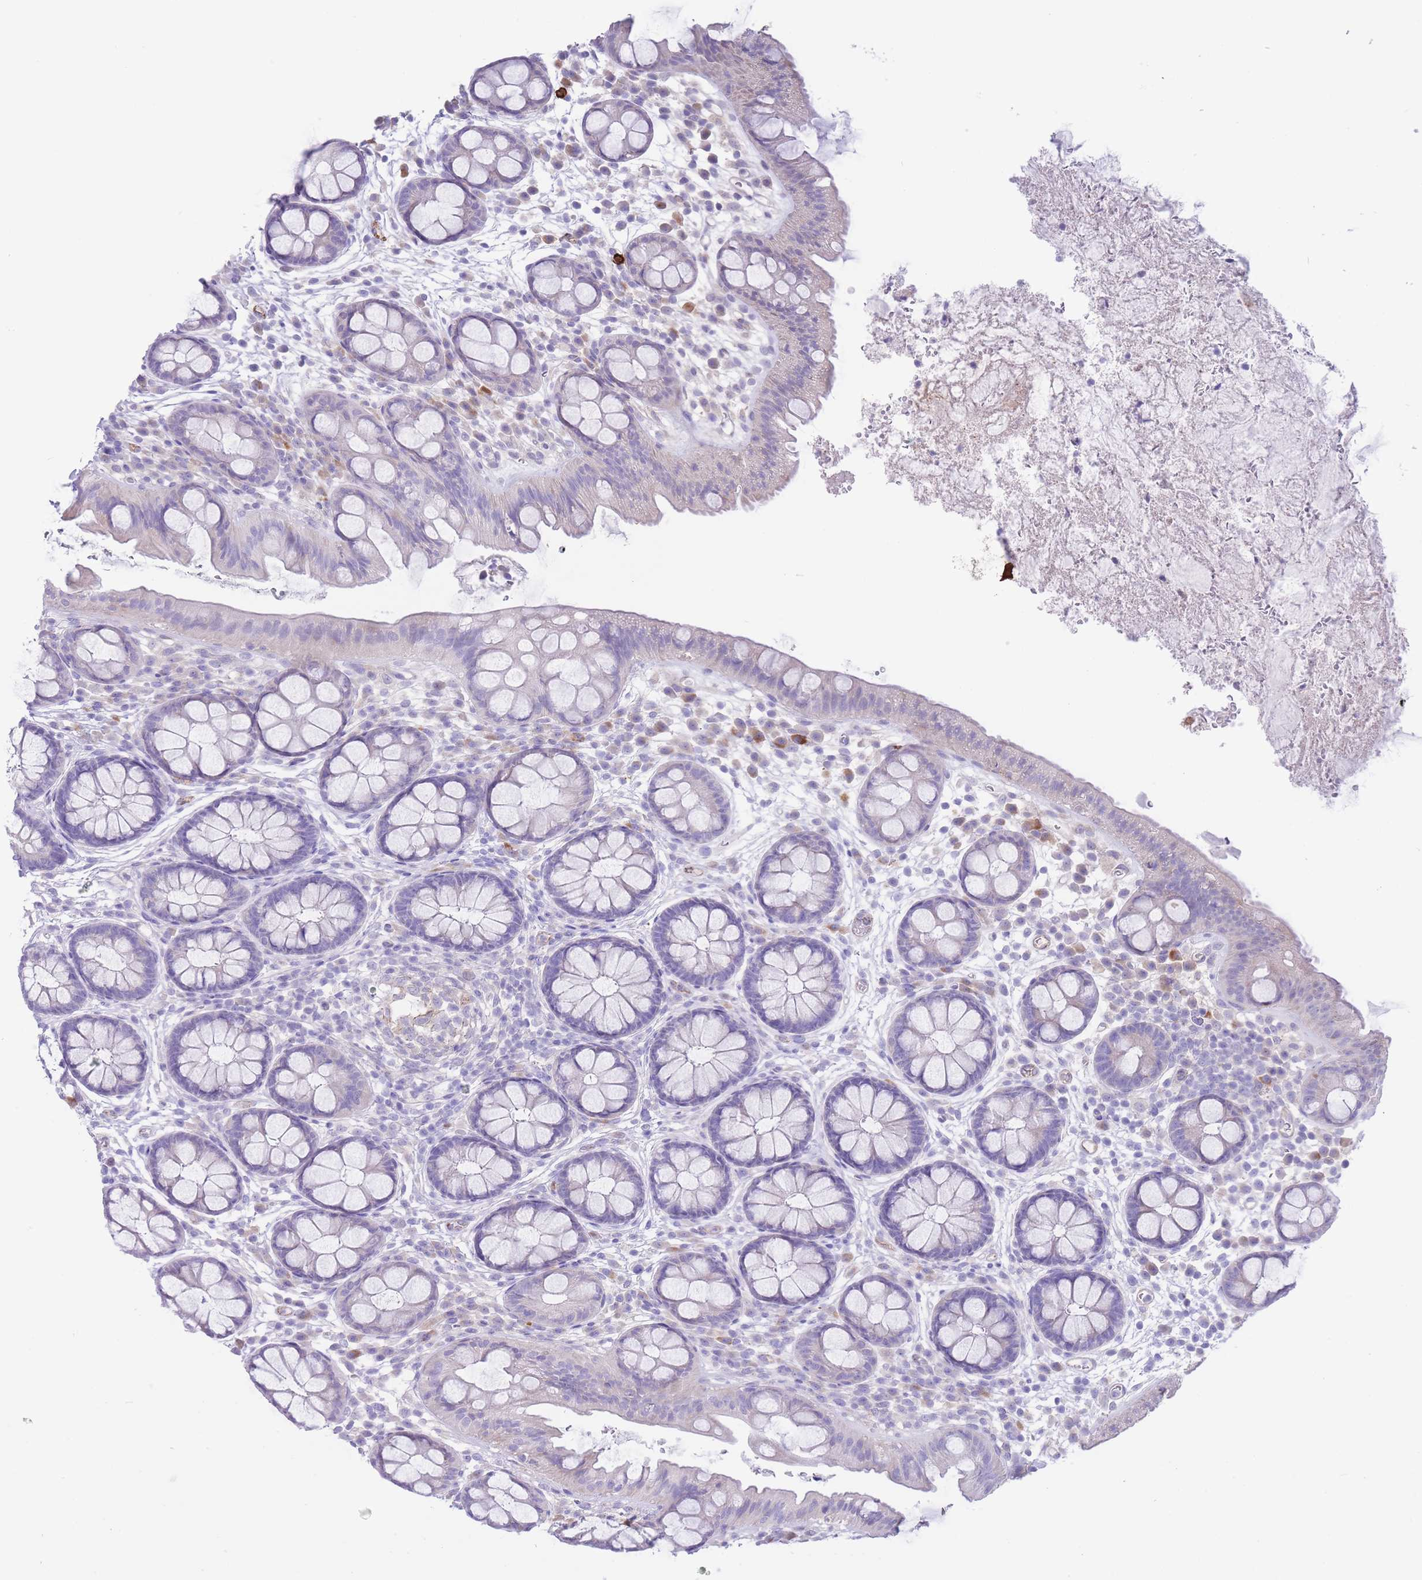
{"staining": {"intensity": "negative", "quantity": "none", "location": "none"}, "tissue": "rectum", "cell_type": "Glandular cells", "image_type": "normal", "snomed": [{"axis": "morphology", "description": "Normal tissue, NOS"}, {"axis": "topography", "description": "Rectum"}, {"axis": "topography", "description": "Peripheral nerve tissue"}], "caption": "Photomicrograph shows no protein positivity in glandular cells of unremarkable rectum.", "gene": "DET1", "patient": {"sex": "female", "age": 69}}